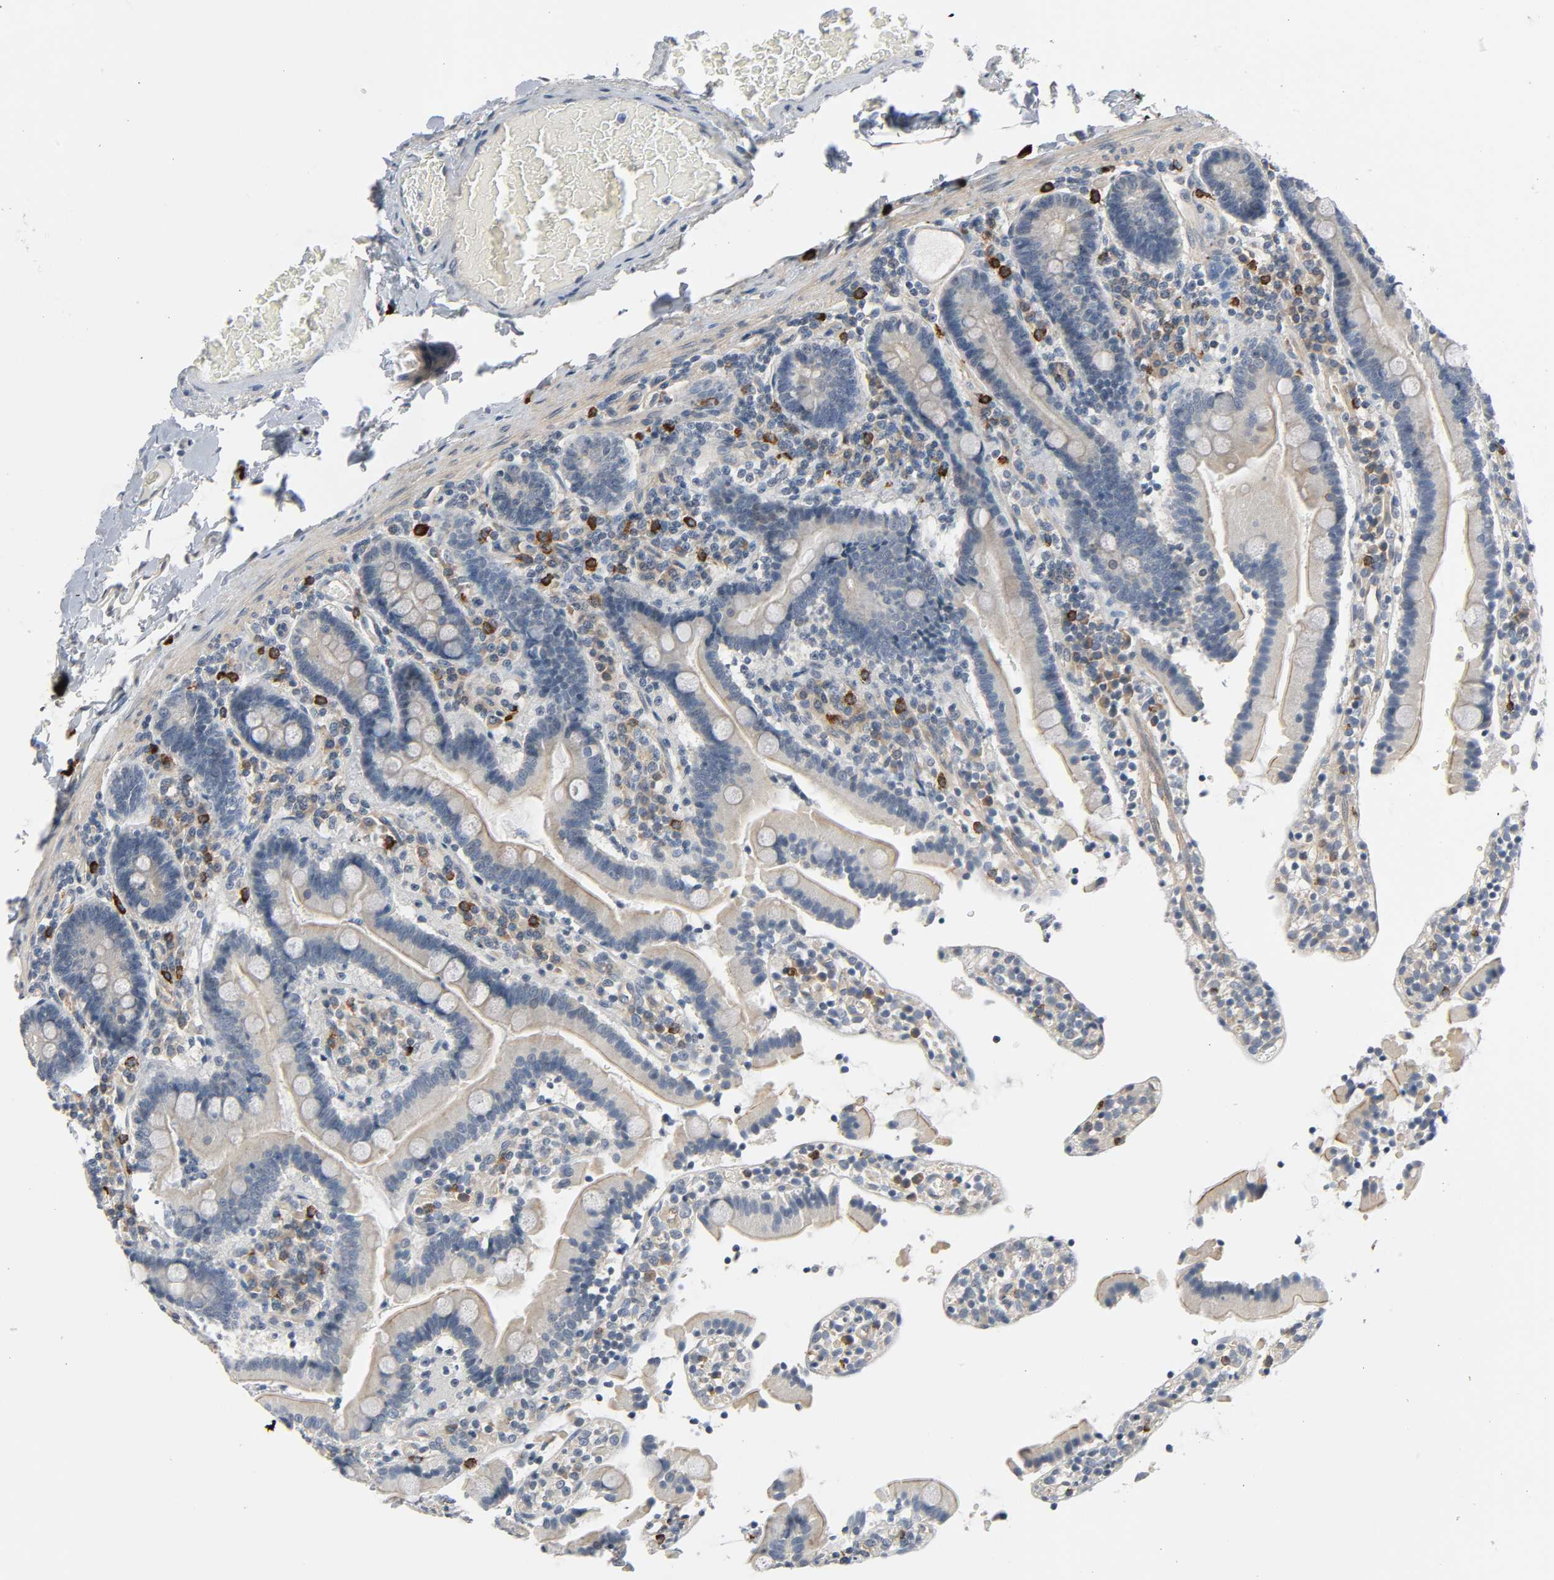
{"staining": {"intensity": "weak", "quantity": ">75%", "location": "cytoplasmic/membranous"}, "tissue": "duodenum", "cell_type": "Glandular cells", "image_type": "normal", "snomed": [{"axis": "morphology", "description": "Normal tissue, NOS"}, {"axis": "topography", "description": "Duodenum"}], "caption": "A brown stain labels weak cytoplasmic/membranous expression of a protein in glandular cells of unremarkable duodenum. The protein of interest is stained brown, and the nuclei are stained in blue (DAB IHC with brightfield microscopy, high magnification).", "gene": "LIMCH1", "patient": {"sex": "female", "age": 53}}